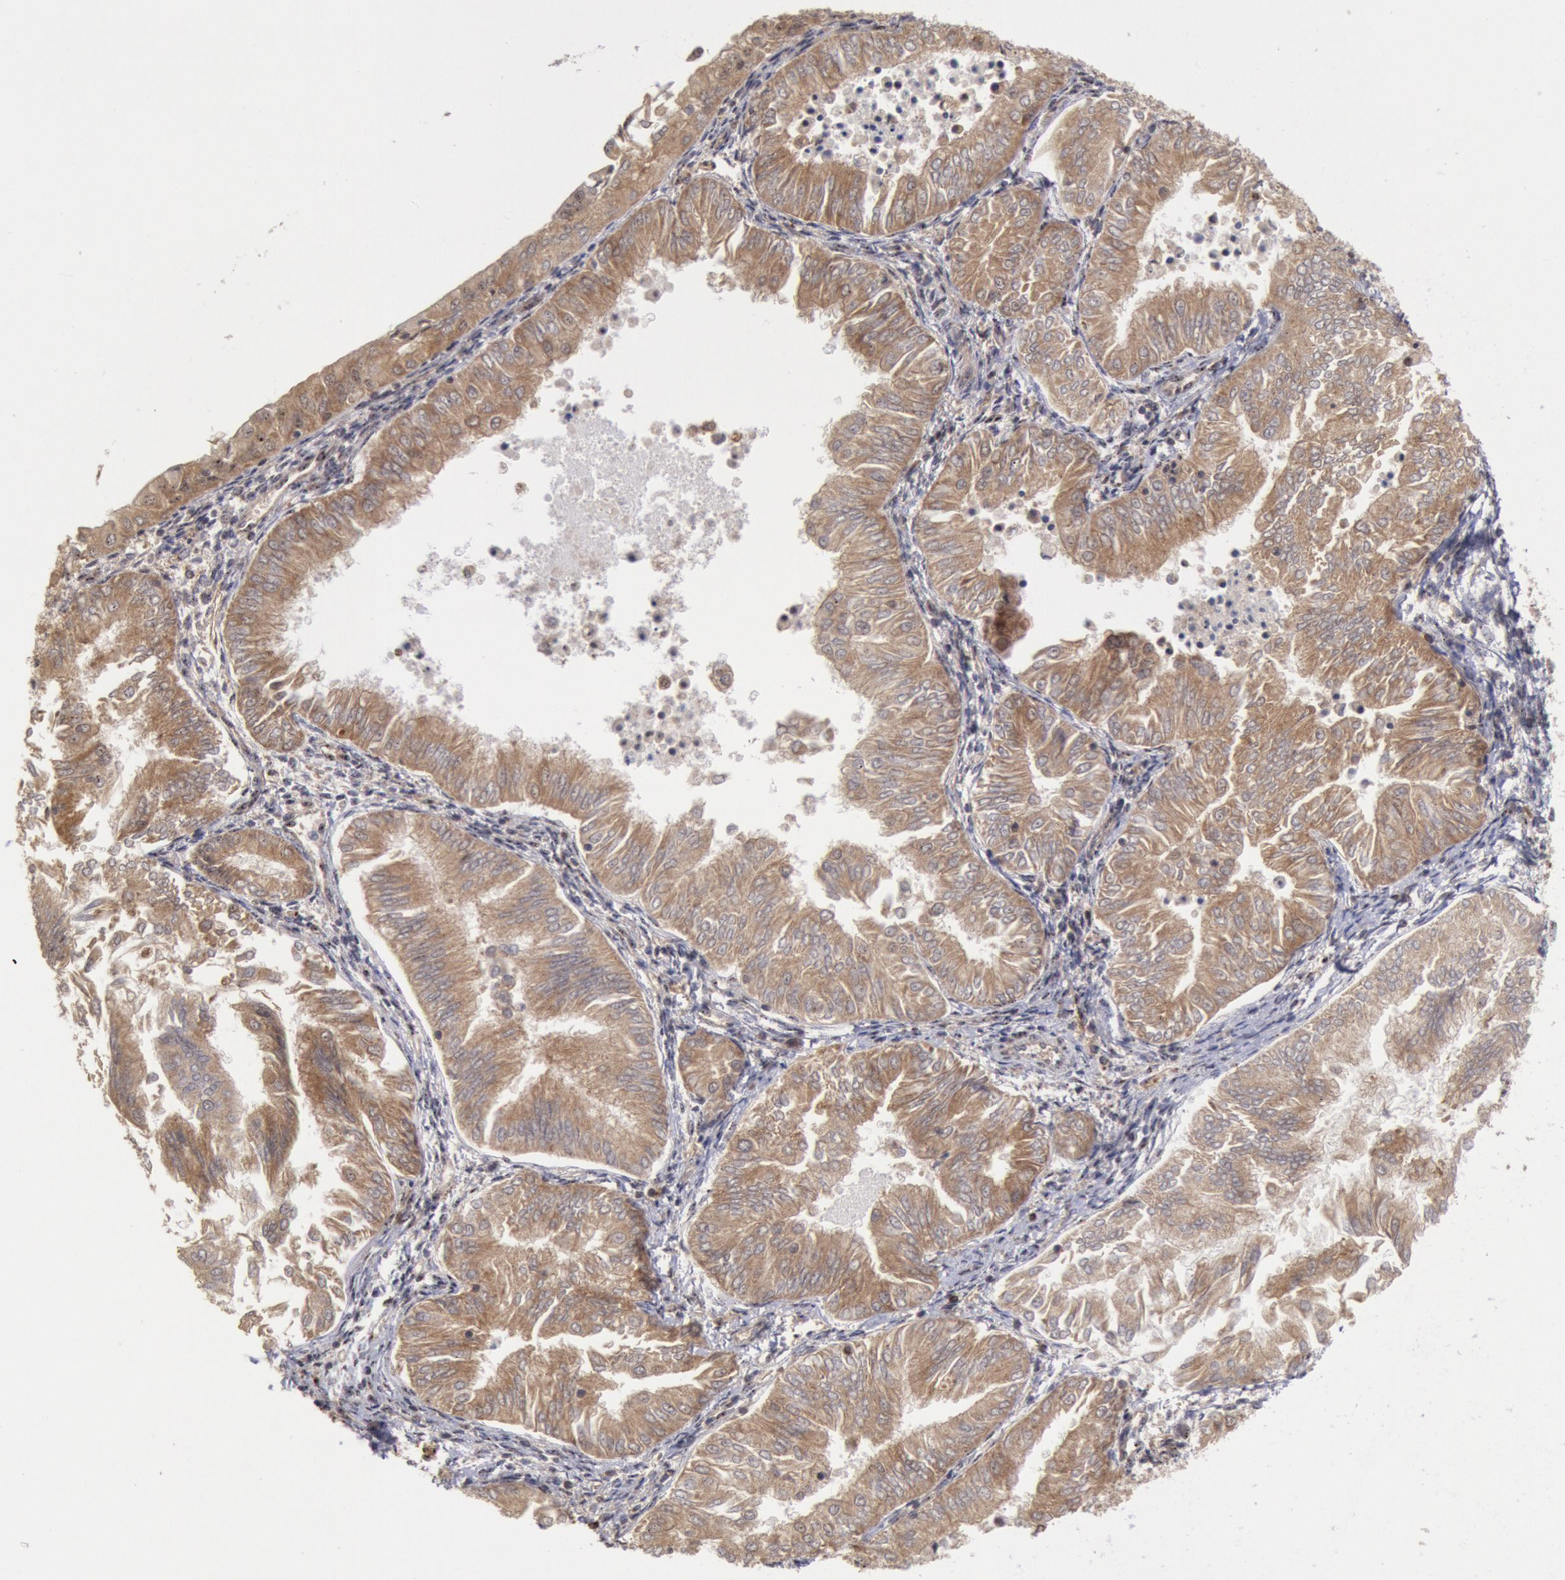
{"staining": {"intensity": "moderate", "quantity": ">75%", "location": "cytoplasmic/membranous"}, "tissue": "endometrial cancer", "cell_type": "Tumor cells", "image_type": "cancer", "snomed": [{"axis": "morphology", "description": "Adenocarcinoma, NOS"}, {"axis": "topography", "description": "Endometrium"}], "caption": "Moderate cytoplasmic/membranous positivity is seen in approximately >75% of tumor cells in endometrial cancer. (DAB IHC, brown staining for protein, blue staining for nuclei).", "gene": "STX17", "patient": {"sex": "female", "age": 53}}